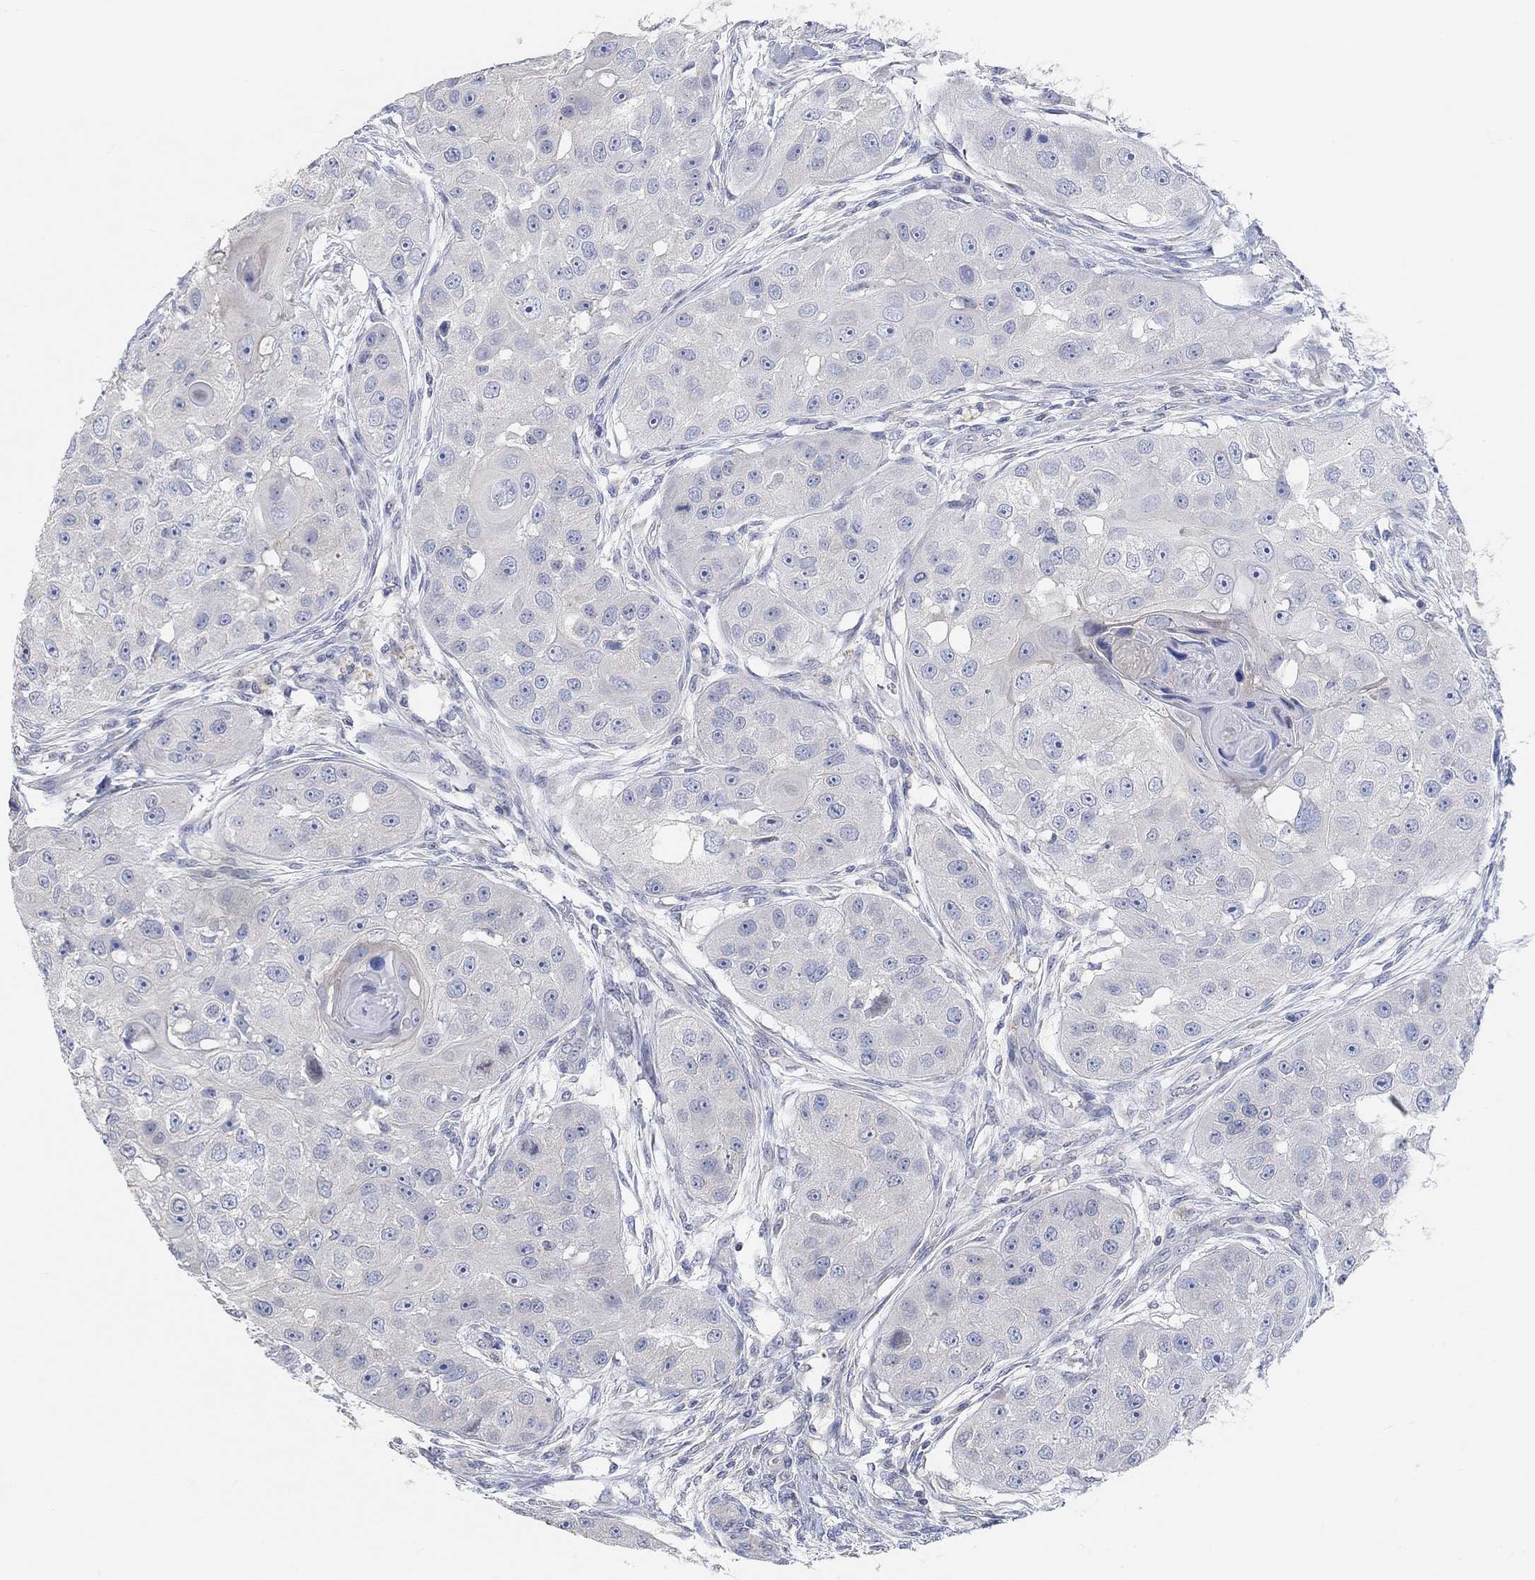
{"staining": {"intensity": "negative", "quantity": "none", "location": "none"}, "tissue": "head and neck cancer", "cell_type": "Tumor cells", "image_type": "cancer", "snomed": [{"axis": "morphology", "description": "Squamous cell carcinoma, NOS"}, {"axis": "topography", "description": "Head-Neck"}], "caption": "DAB immunohistochemical staining of head and neck cancer (squamous cell carcinoma) exhibits no significant positivity in tumor cells. Brightfield microscopy of immunohistochemistry (IHC) stained with DAB (3,3'-diaminobenzidine) (brown) and hematoxylin (blue), captured at high magnification.", "gene": "NLRP14", "patient": {"sex": "male", "age": 51}}